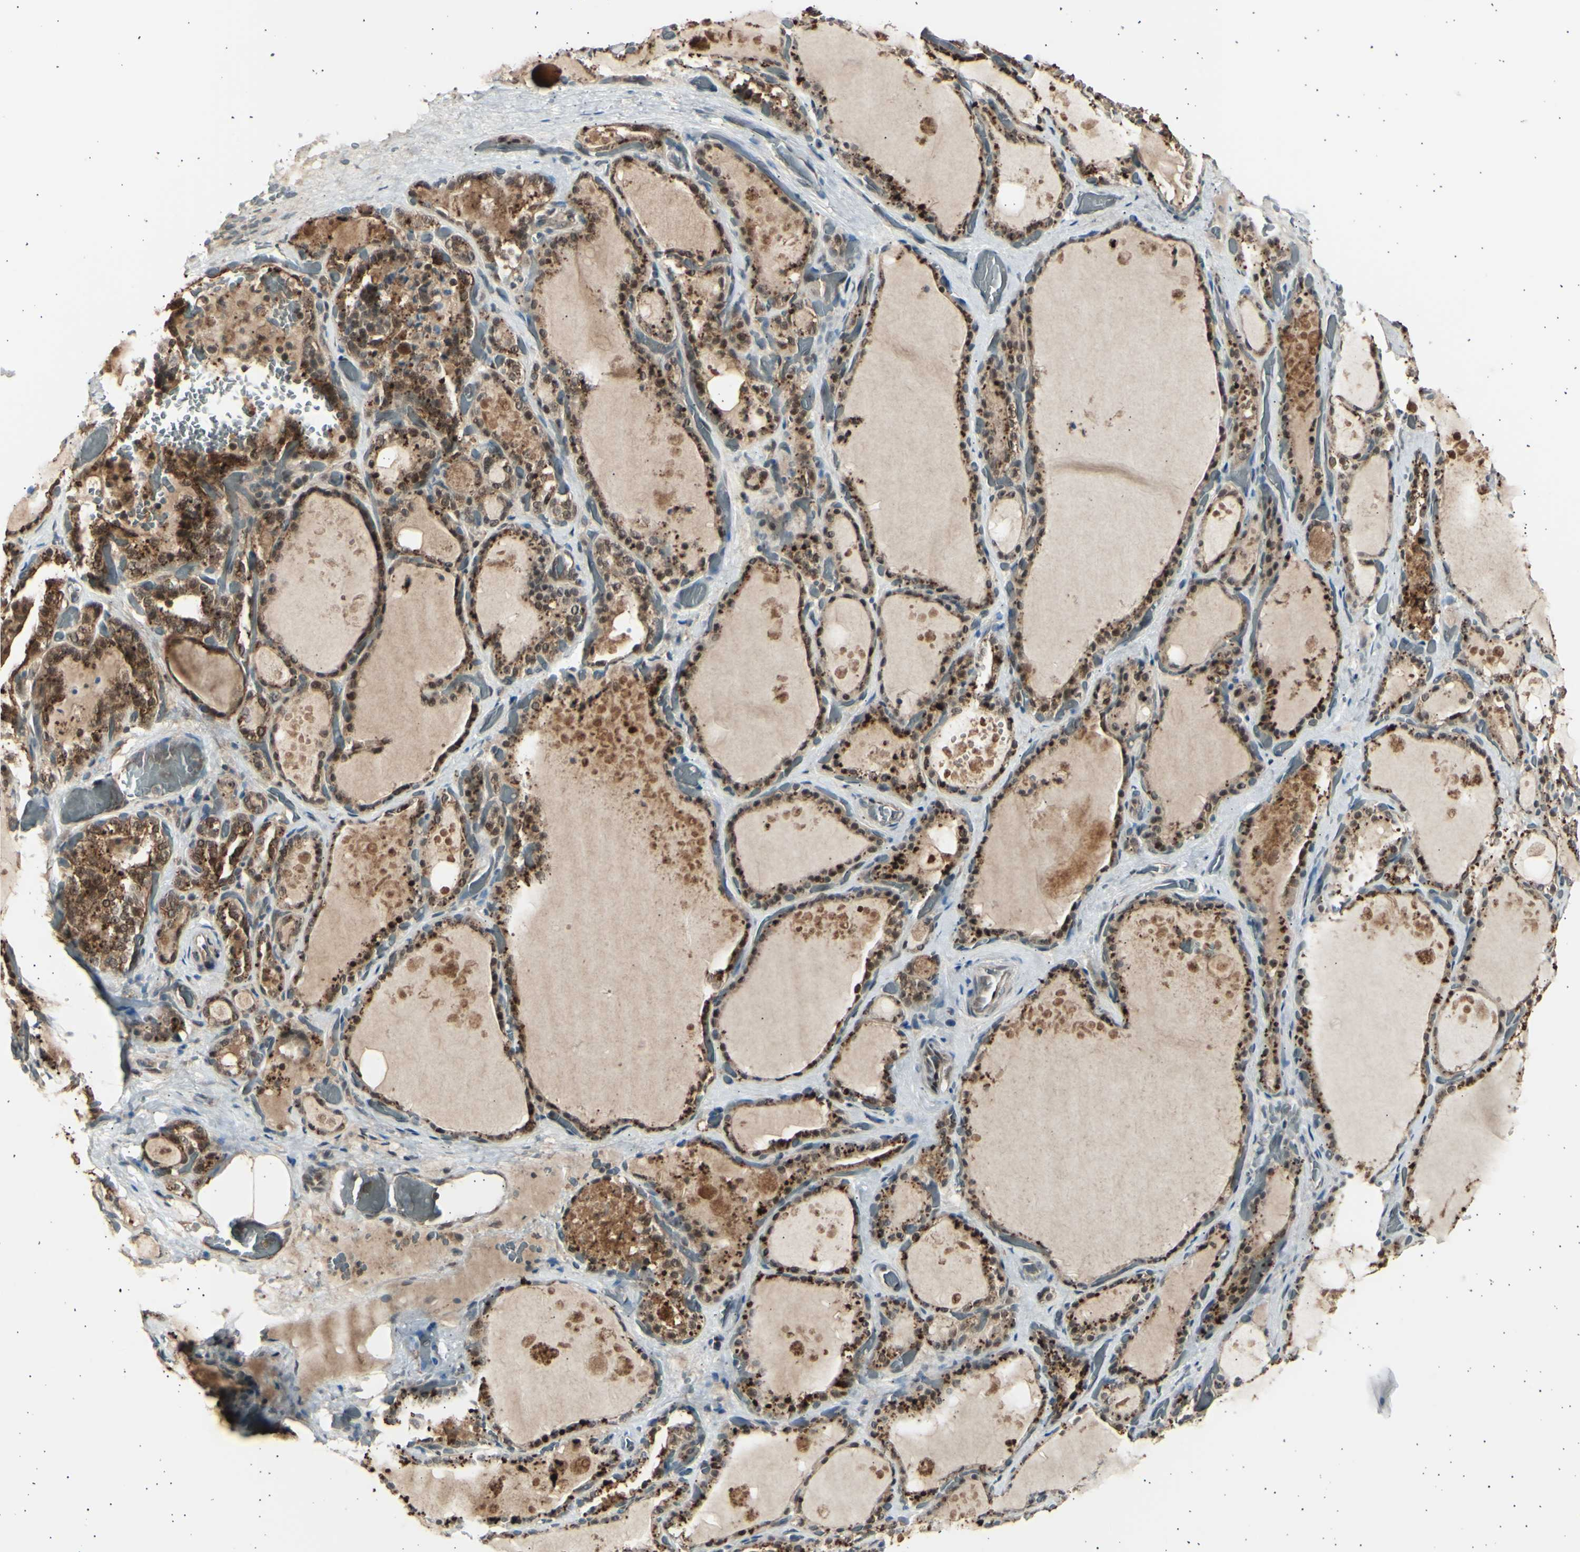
{"staining": {"intensity": "strong", "quantity": "25%-75%", "location": "nuclear"}, "tissue": "thyroid gland", "cell_type": "Glandular cells", "image_type": "normal", "snomed": [{"axis": "morphology", "description": "Normal tissue, NOS"}, {"axis": "topography", "description": "Thyroid gland"}], "caption": "An immunohistochemistry micrograph of unremarkable tissue is shown. Protein staining in brown labels strong nuclear positivity in thyroid gland within glandular cells.", "gene": "PSMD5", "patient": {"sex": "male", "age": 61}}